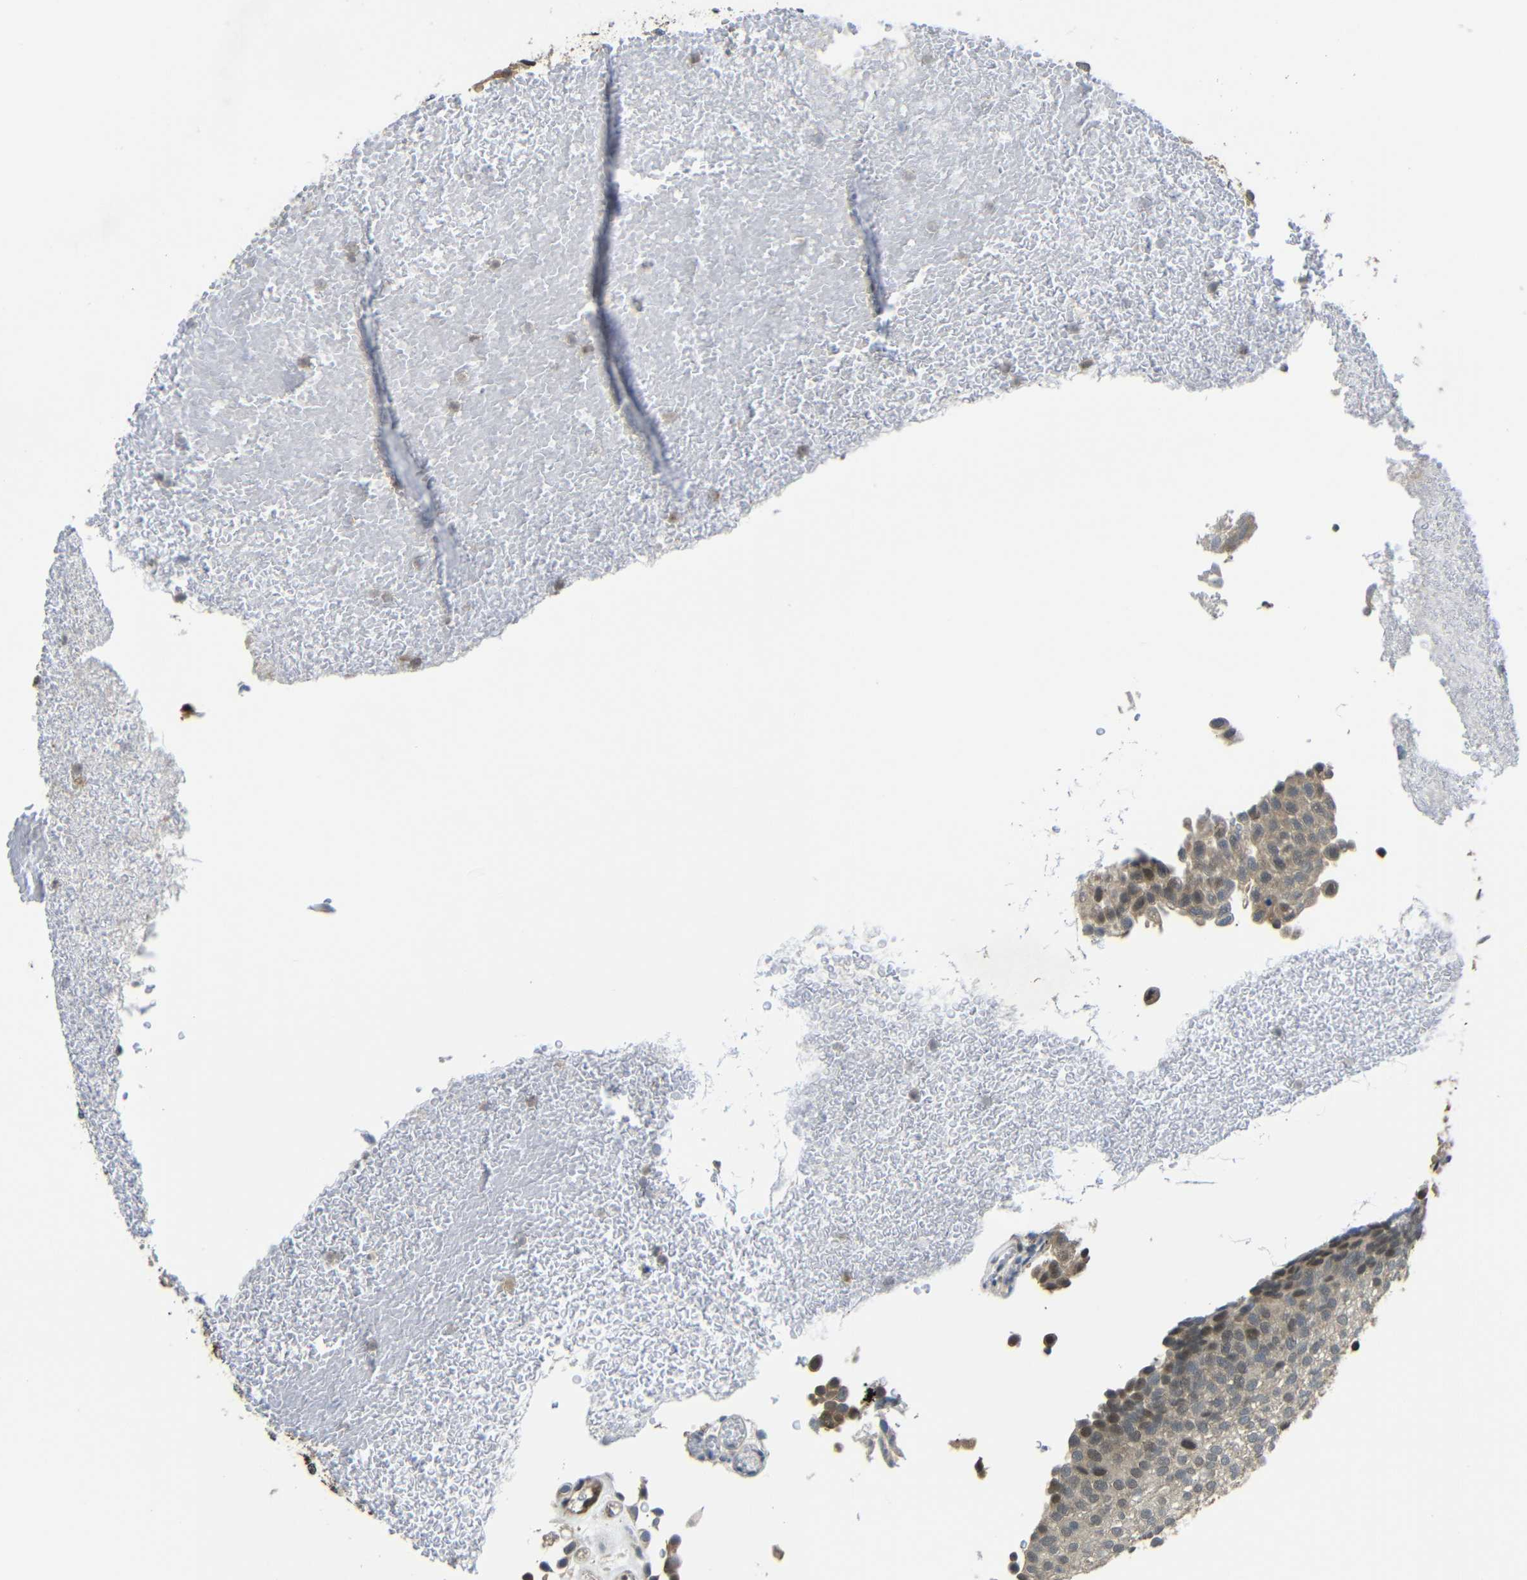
{"staining": {"intensity": "weak", "quantity": ">75%", "location": "cytoplasmic/membranous,nuclear"}, "tissue": "urothelial cancer", "cell_type": "Tumor cells", "image_type": "cancer", "snomed": [{"axis": "morphology", "description": "Urothelial carcinoma, Low grade"}, {"axis": "topography", "description": "Urinary bladder"}], "caption": "Tumor cells display low levels of weak cytoplasmic/membranous and nuclear positivity in about >75% of cells in urothelial cancer. The staining is performed using DAB brown chromogen to label protein expression. The nuclei are counter-stained blue using hematoxylin.", "gene": "FAM172A", "patient": {"sex": "male", "age": 78}}